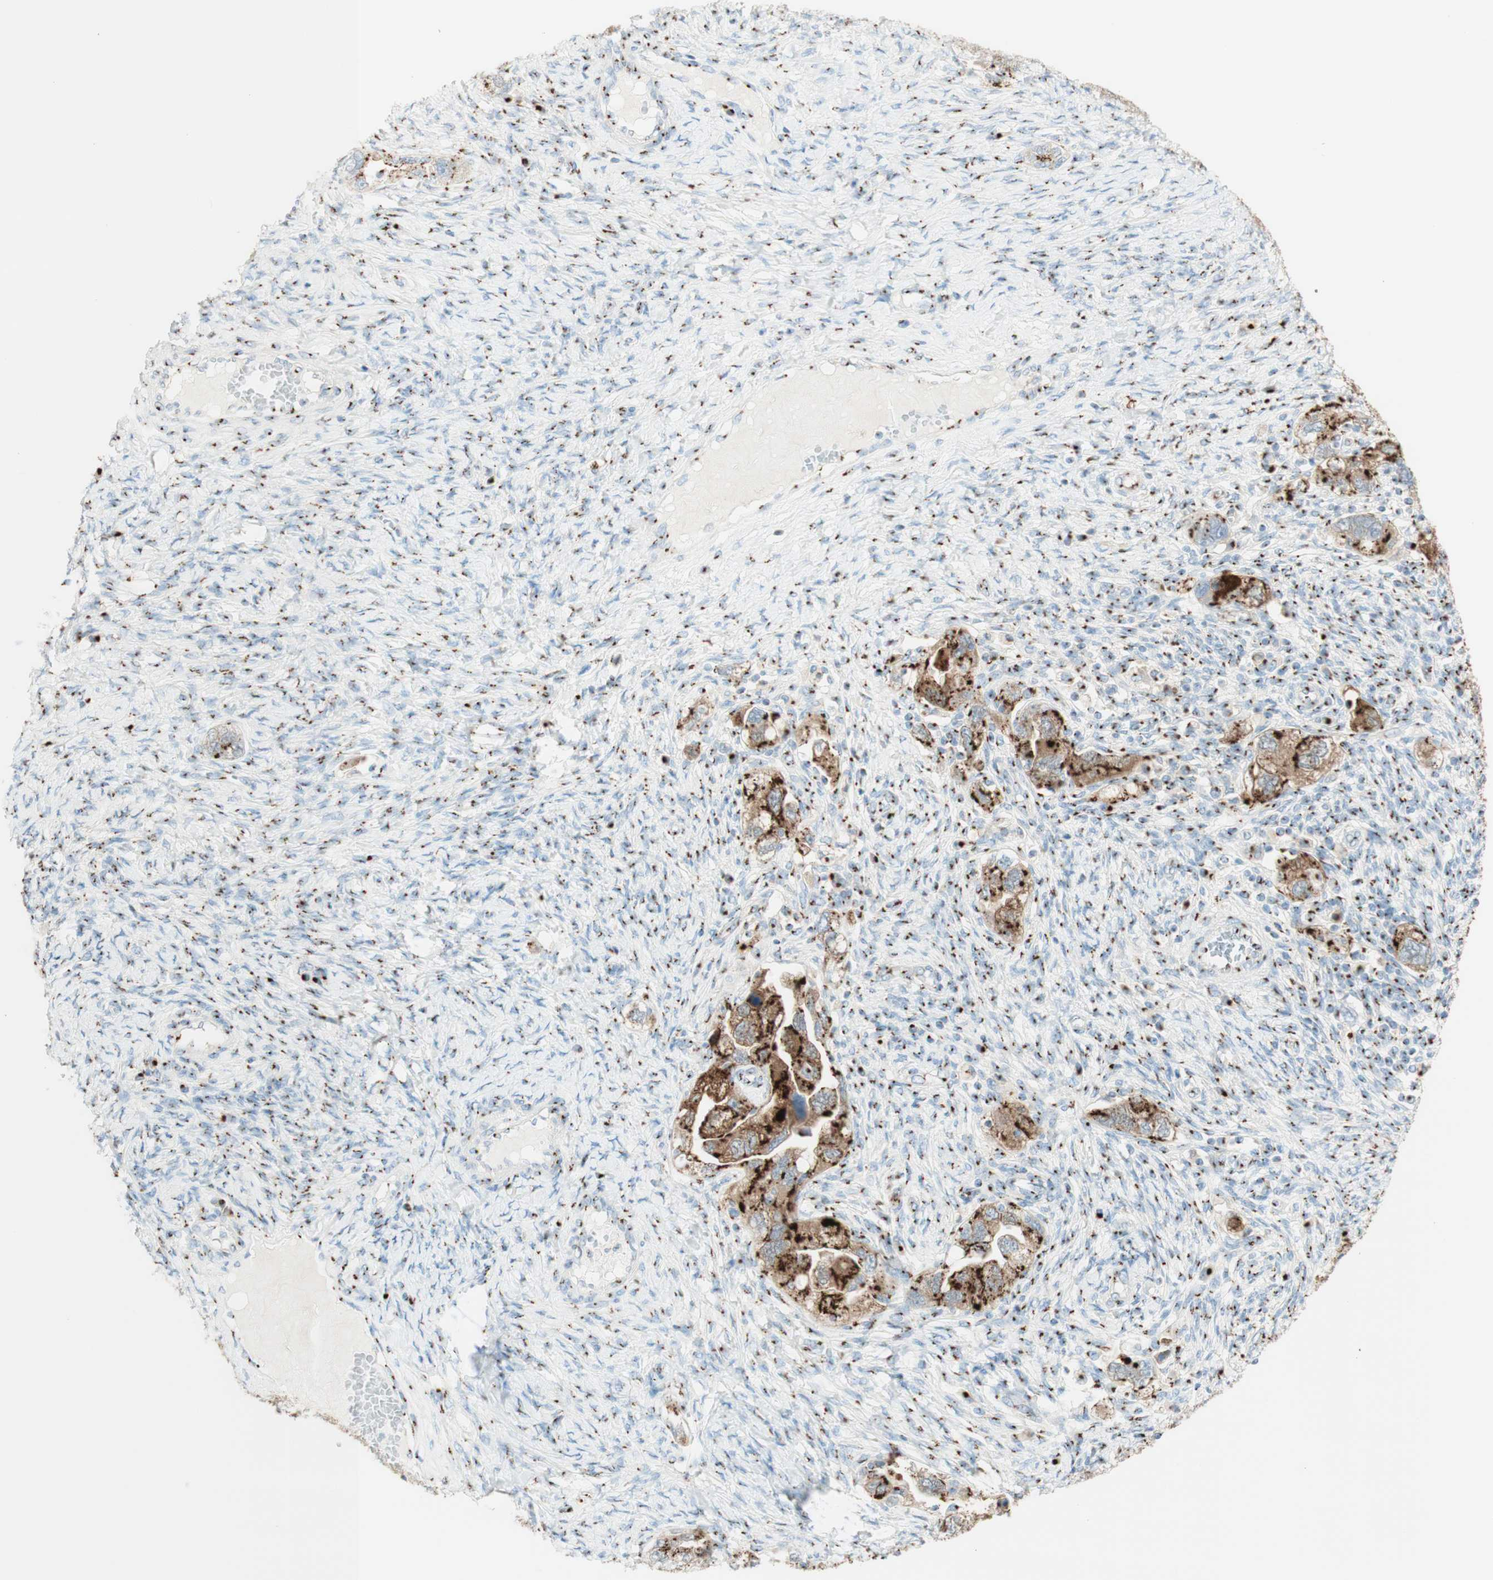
{"staining": {"intensity": "strong", "quantity": ">75%", "location": "cytoplasmic/membranous"}, "tissue": "ovarian cancer", "cell_type": "Tumor cells", "image_type": "cancer", "snomed": [{"axis": "morphology", "description": "Carcinoma, NOS"}, {"axis": "morphology", "description": "Cystadenocarcinoma, serous, NOS"}, {"axis": "topography", "description": "Ovary"}], "caption": "Immunohistochemical staining of human ovarian cancer shows high levels of strong cytoplasmic/membranous expression in approximately >75% of tumor cells.", "gene": "GOLGB1", "patient": {"sex": "female", "age": 69}}